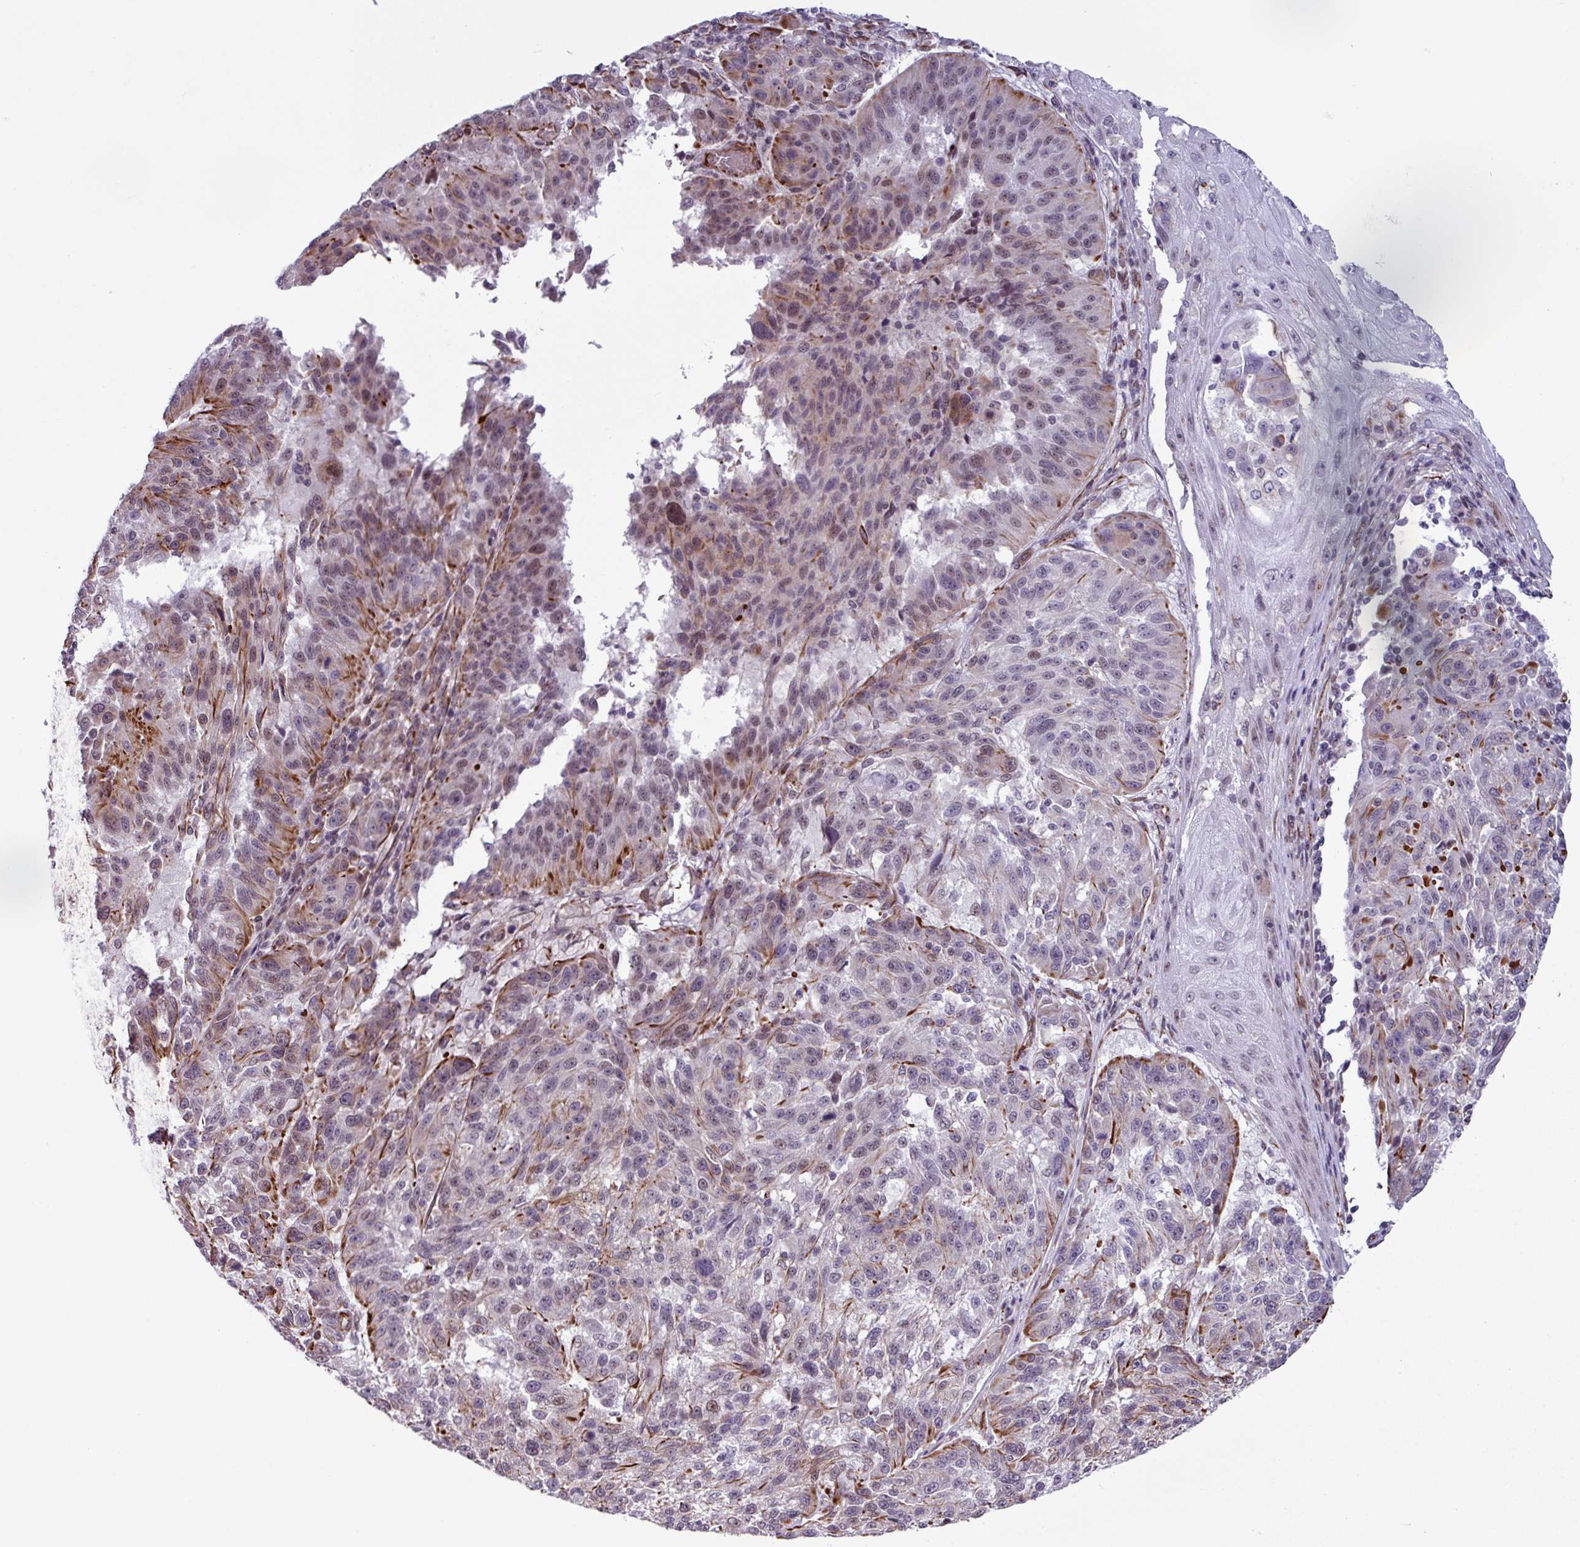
{"staining": {"intensity": "moderate", "quantity": "25%-75%", "location": "cytoplasmic/membranous"}, "tissue": "melanoma", "cell_type": "Tumor cells", "image_type": "cancer", "snomed": [{"axis": "morphology", "description": "Malignant melanoma, NOS"}, {"axis": "topography", "description": "Skin"}], "caption": "IHC (DAB (3,3'-diaminobenzidine)) staining of melanoma exhibits moderate cytoplasmic/membranous protein expression in about 25%-75% of tumor cells.", "gene": "CHD3", "patient": {"sex": "male", "age": 53}}